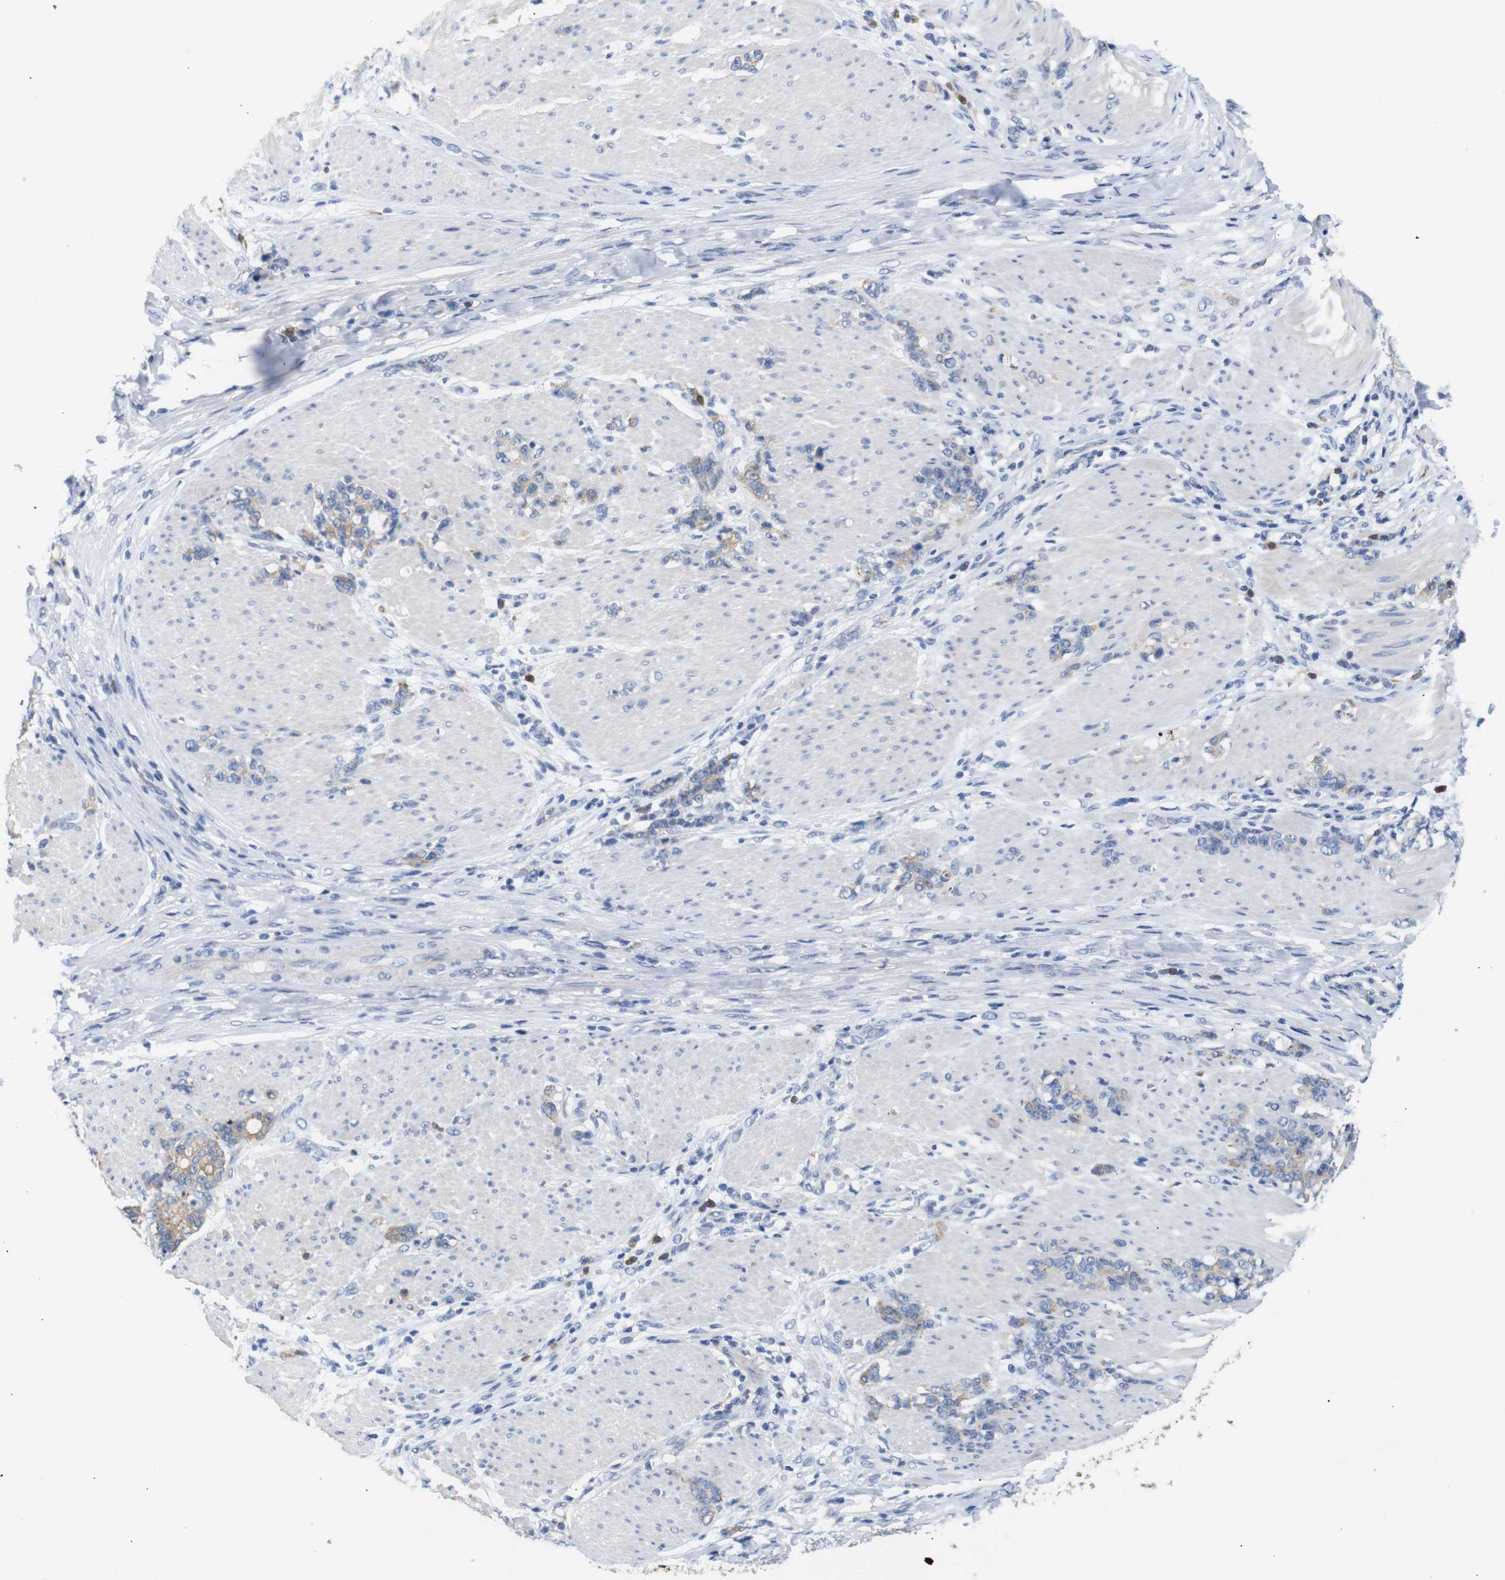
{"staining": {"intensity": "moderate", "quantity": "25%-75%", "location": "cytoplasmic/membranous"}, "tissue": "stomach cancer", "cell_type": "Tumor cells", "image_type": "cancer", "snomed": [{"axis": "morphology", "description": "Adenocarcinoma, NOS"}, {"axis": "topography", "description": "Stomach, lower"}], "caption": "This image displays IHC staining of stomach cancer (adenocarcinoma), with medium moderate cytoplasmic/membranous expression in about 25%-75% of tumor cells.", "gene": "ALOX15", "patient": {"sex": "male", "age": 88}}